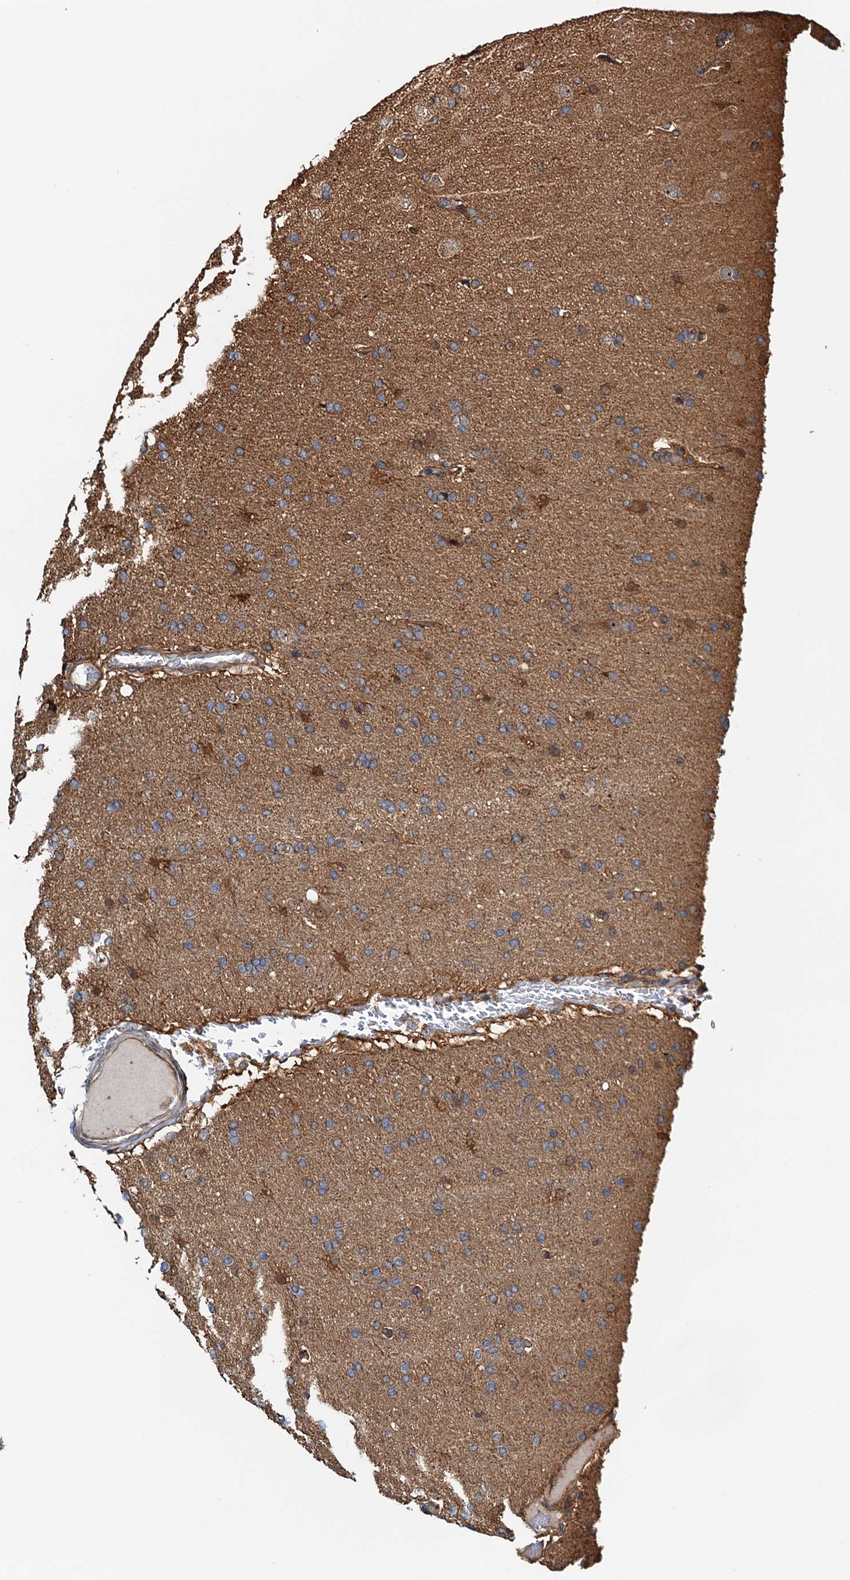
{"staining": {"intensity": "weak", "quantity": "<25%", "location": "cytoplasmic/membranous"}, "tissue": "glioma", "cell_type": "Tumor cells", "image_type": "cancer", "snomed": [{"axis": "morphology", "description": "Glioma, malignant, High grade"}, {"axis": "topography", "description": "Brain"}], "caption": "Tumor cells are negative for protein expression in human malignant high-grade glioma.", "gene": "USP6NL", "patient": {"sex": "male", "age": 72}}